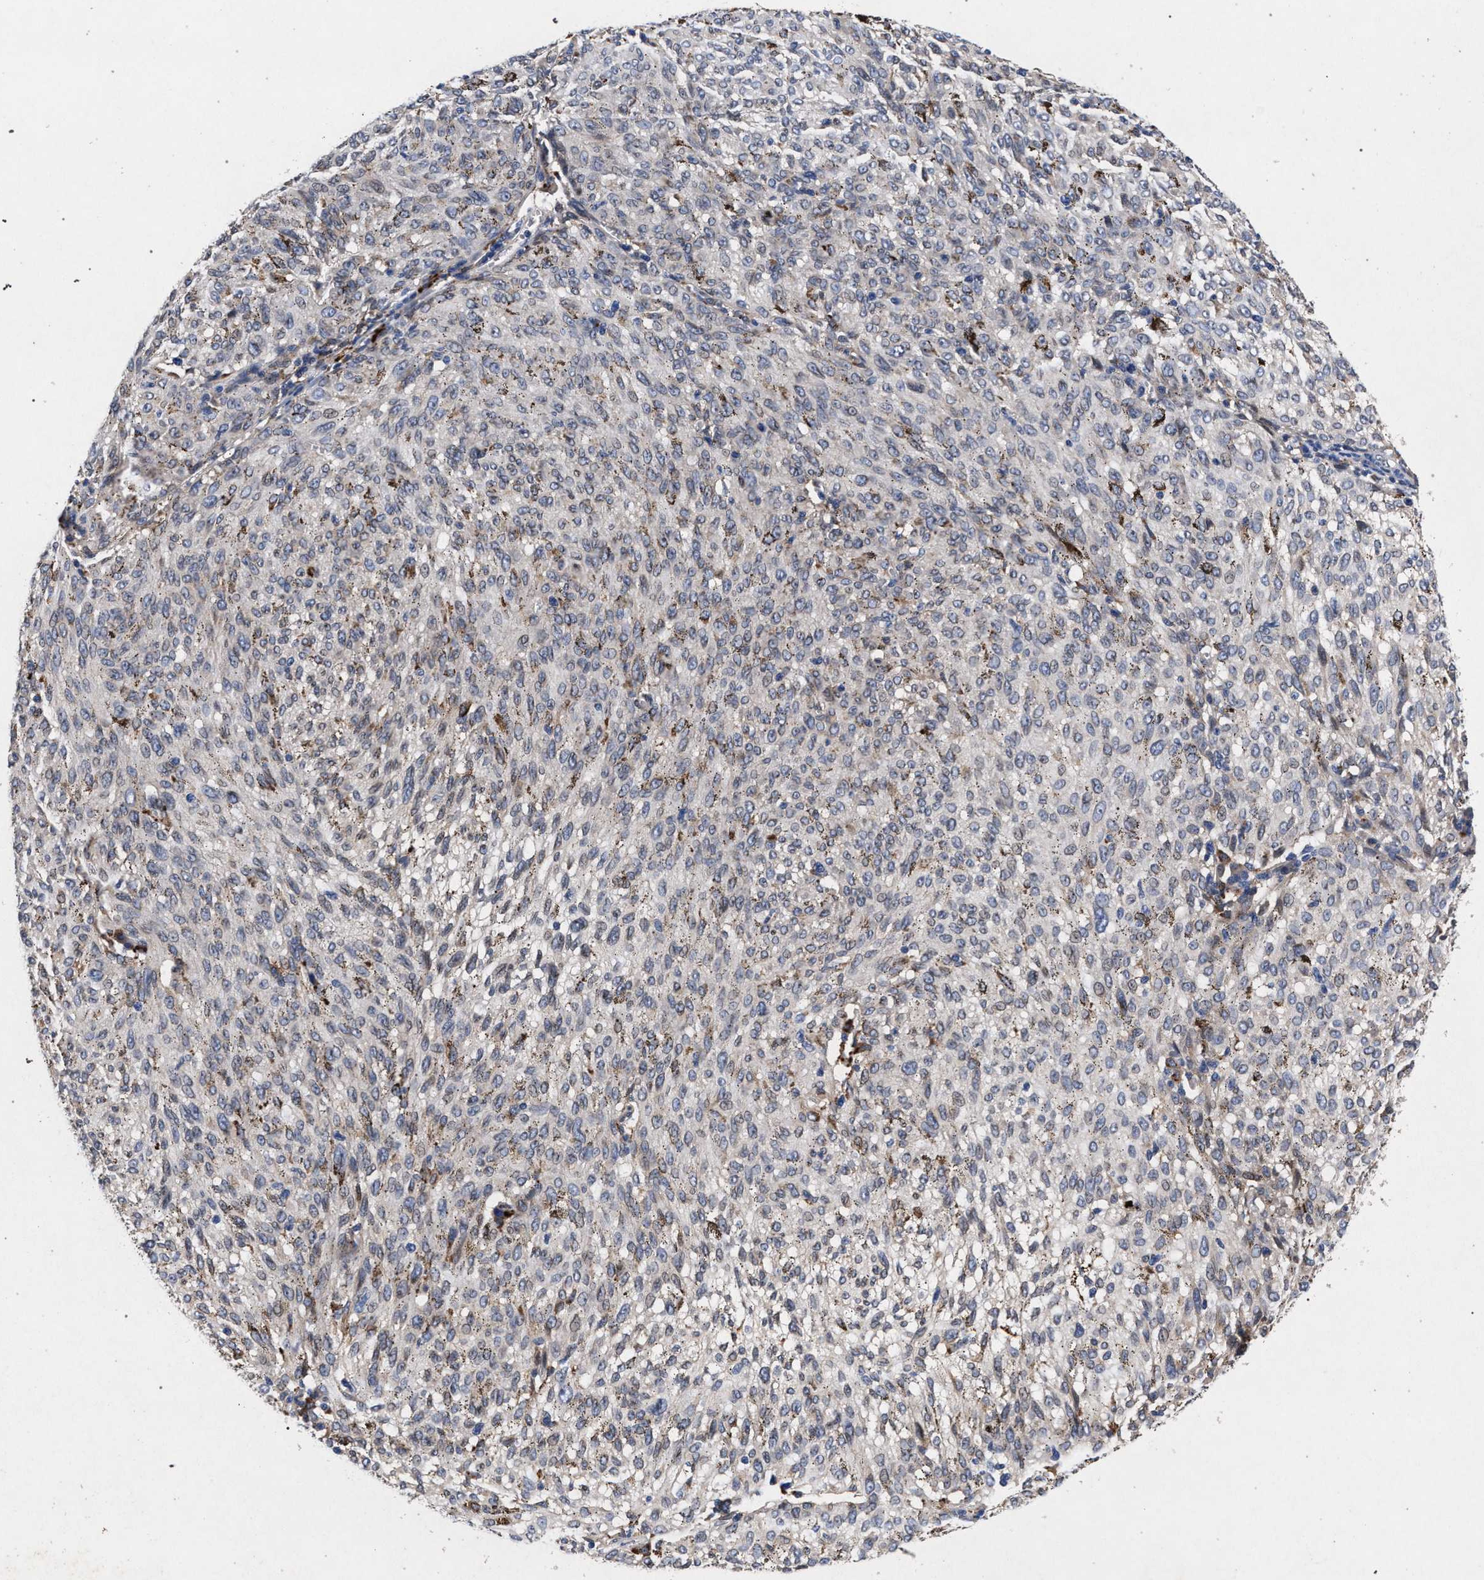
{"staining": {"intensity": "weak", "quantity": "<25%", "location": "cytoplasmic/membranous"}, "tissue": "melanoma", "cell_type": "Tumor cells", "image_type": "cancer", "snomed": [{"axis": "morphology", "description": "Malignant melanoma, NOS"}, {"axis": "topography", "description": "Skin"}], "caption": "DAB (3,3'-diaminobenzidine) immunohistochemical staining of human melanoma reveals no significant positivity in tumor cells.", "gene": "NEK7", "patient": {"sex": "female", "age": 72}}